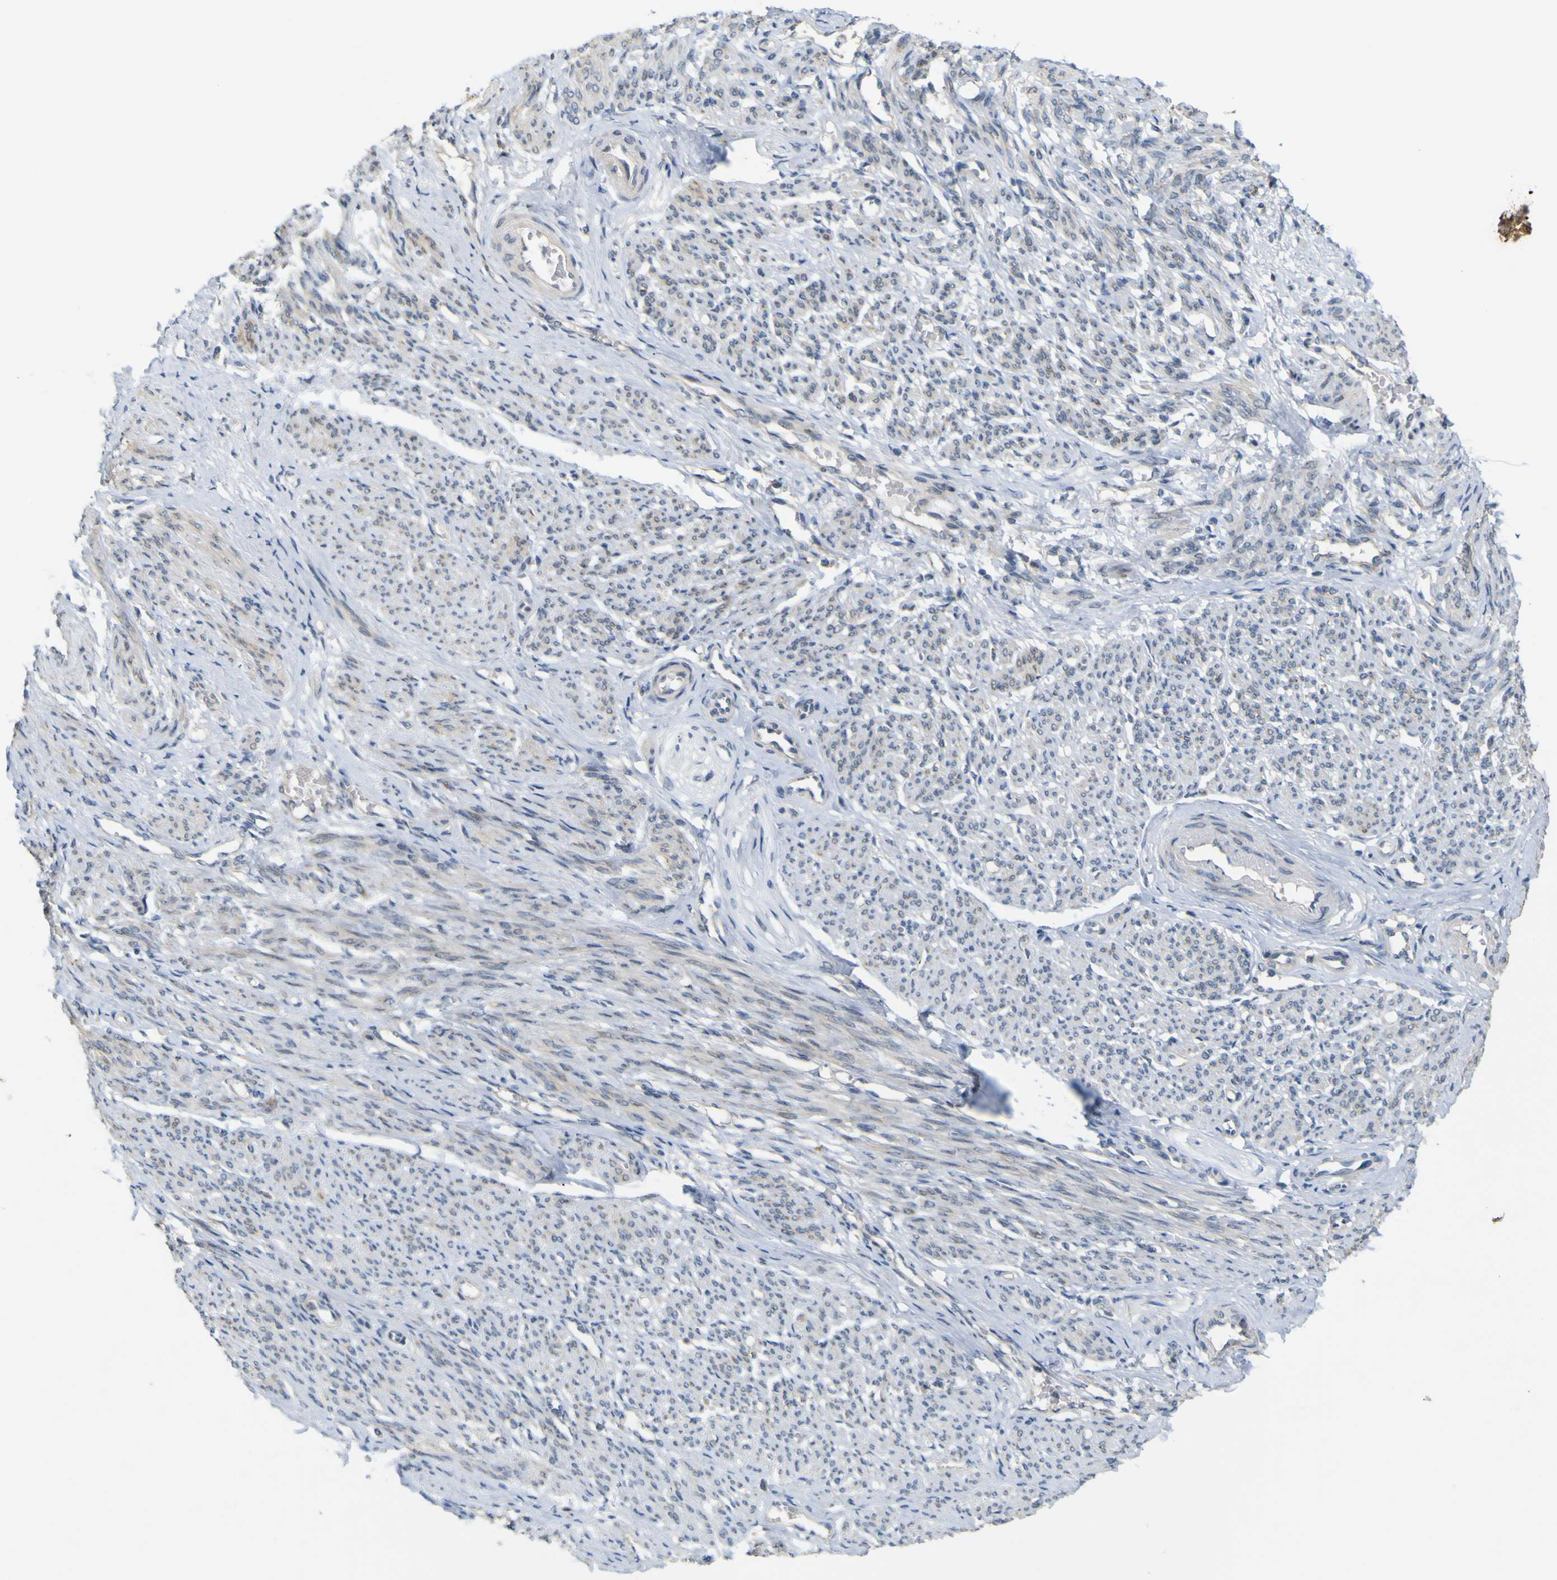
{"staining": {"intensity": "negative", "quantity": "none", "location": "none"}, "tissue": "smooth muscle", "cell_type": "Smooth muscle cells", "image_type": "normal", "snomed": [{"axis": "morphology", "description": "Normal tissue, NOS"}, {"axis": "topography", "description": "Smooth muscle"}], "caption": "Normal smooth muscle was stained to show a protein in brown. There is no significant positivity in smooth muscle cells. (DAB (3,3'-diaminobenzidine) immunohistochemistry, high magnification).", "gene": "IGF2R", "patient": {"sex": "female", "age": 65}}